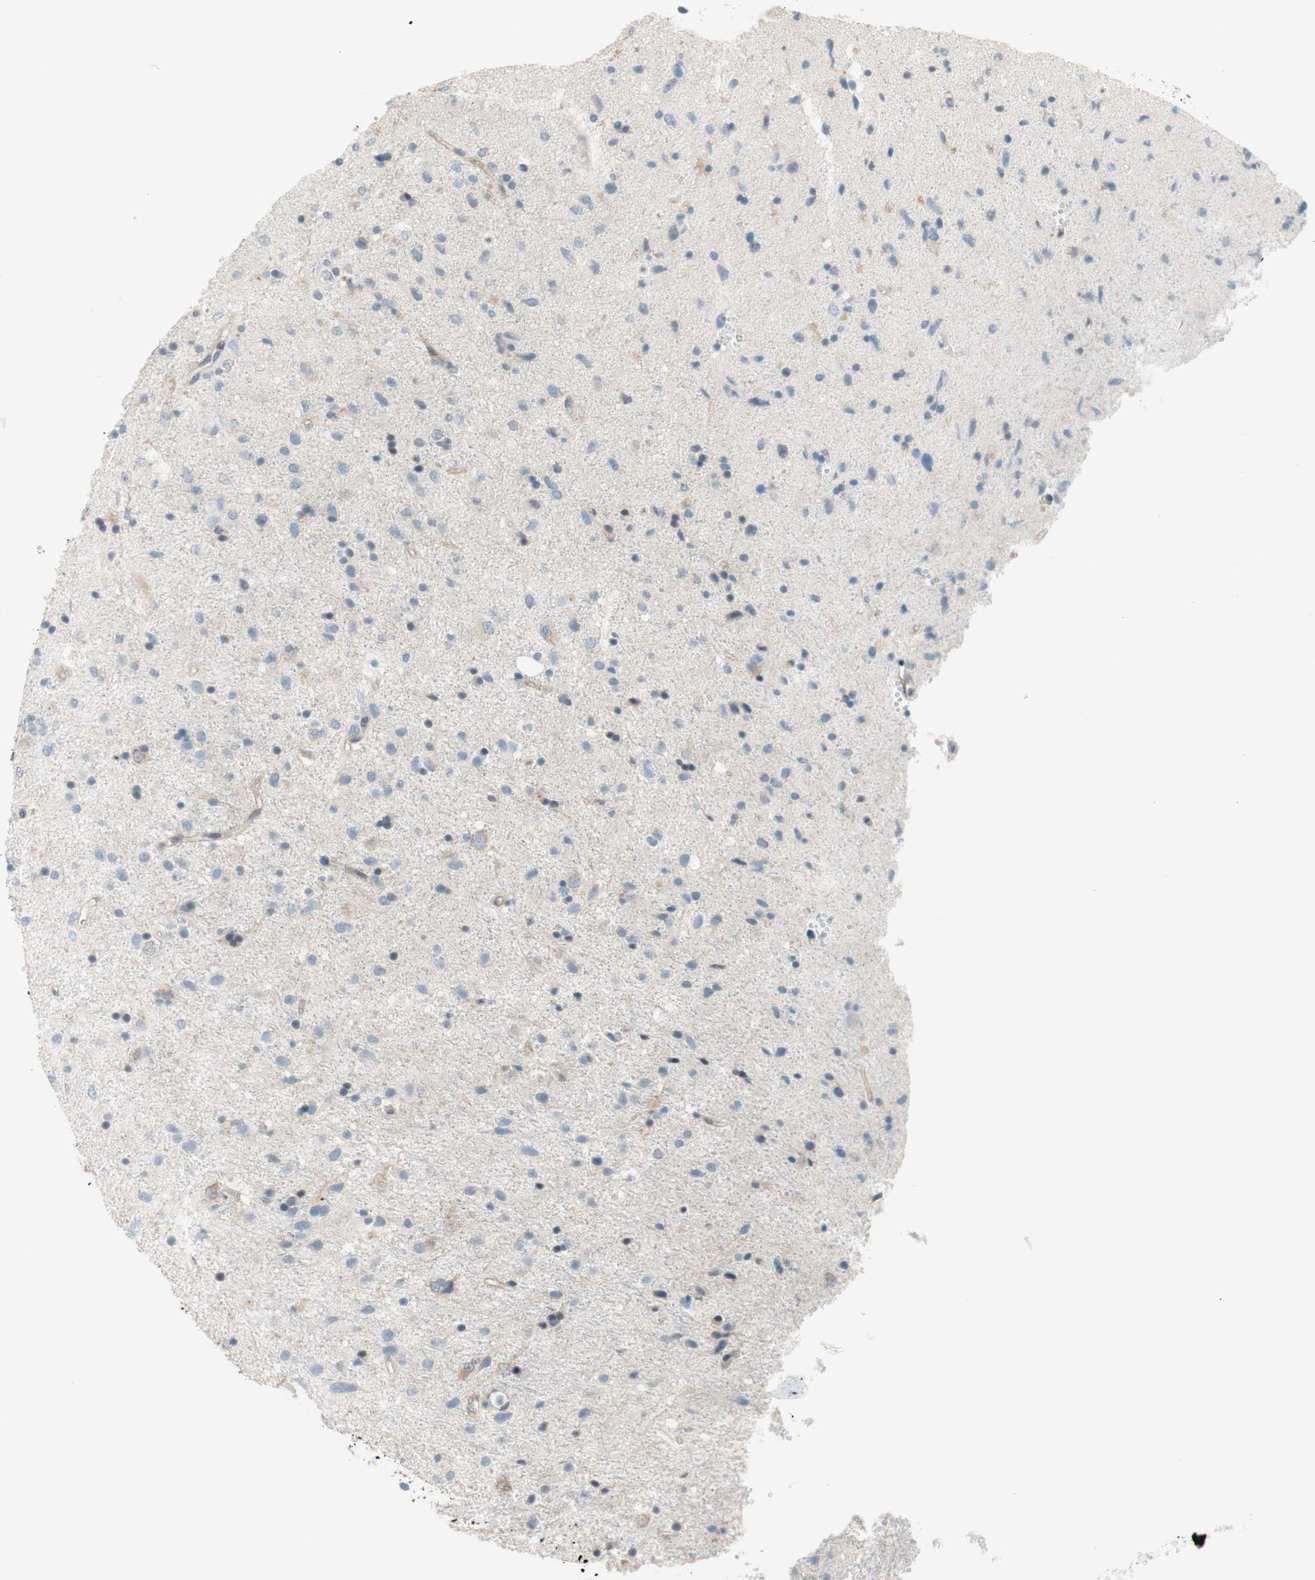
{"staining": {"intensity": "negative", "quantity": "none", "location": "none"}, "tissue": "glioma", "cell_type": "Tumor cells", "image_type": "cancer", "snomed": [{"axis": "morphology", "description": "Glioma, malignant, Low grade"}, {"axis": "topography", "description": "Brain"}], "caption": "The histopathology image displays no staining of tumor cells in glioma.", "gene": "JPH1", "patient": {"sex": "male", "age": 77}}